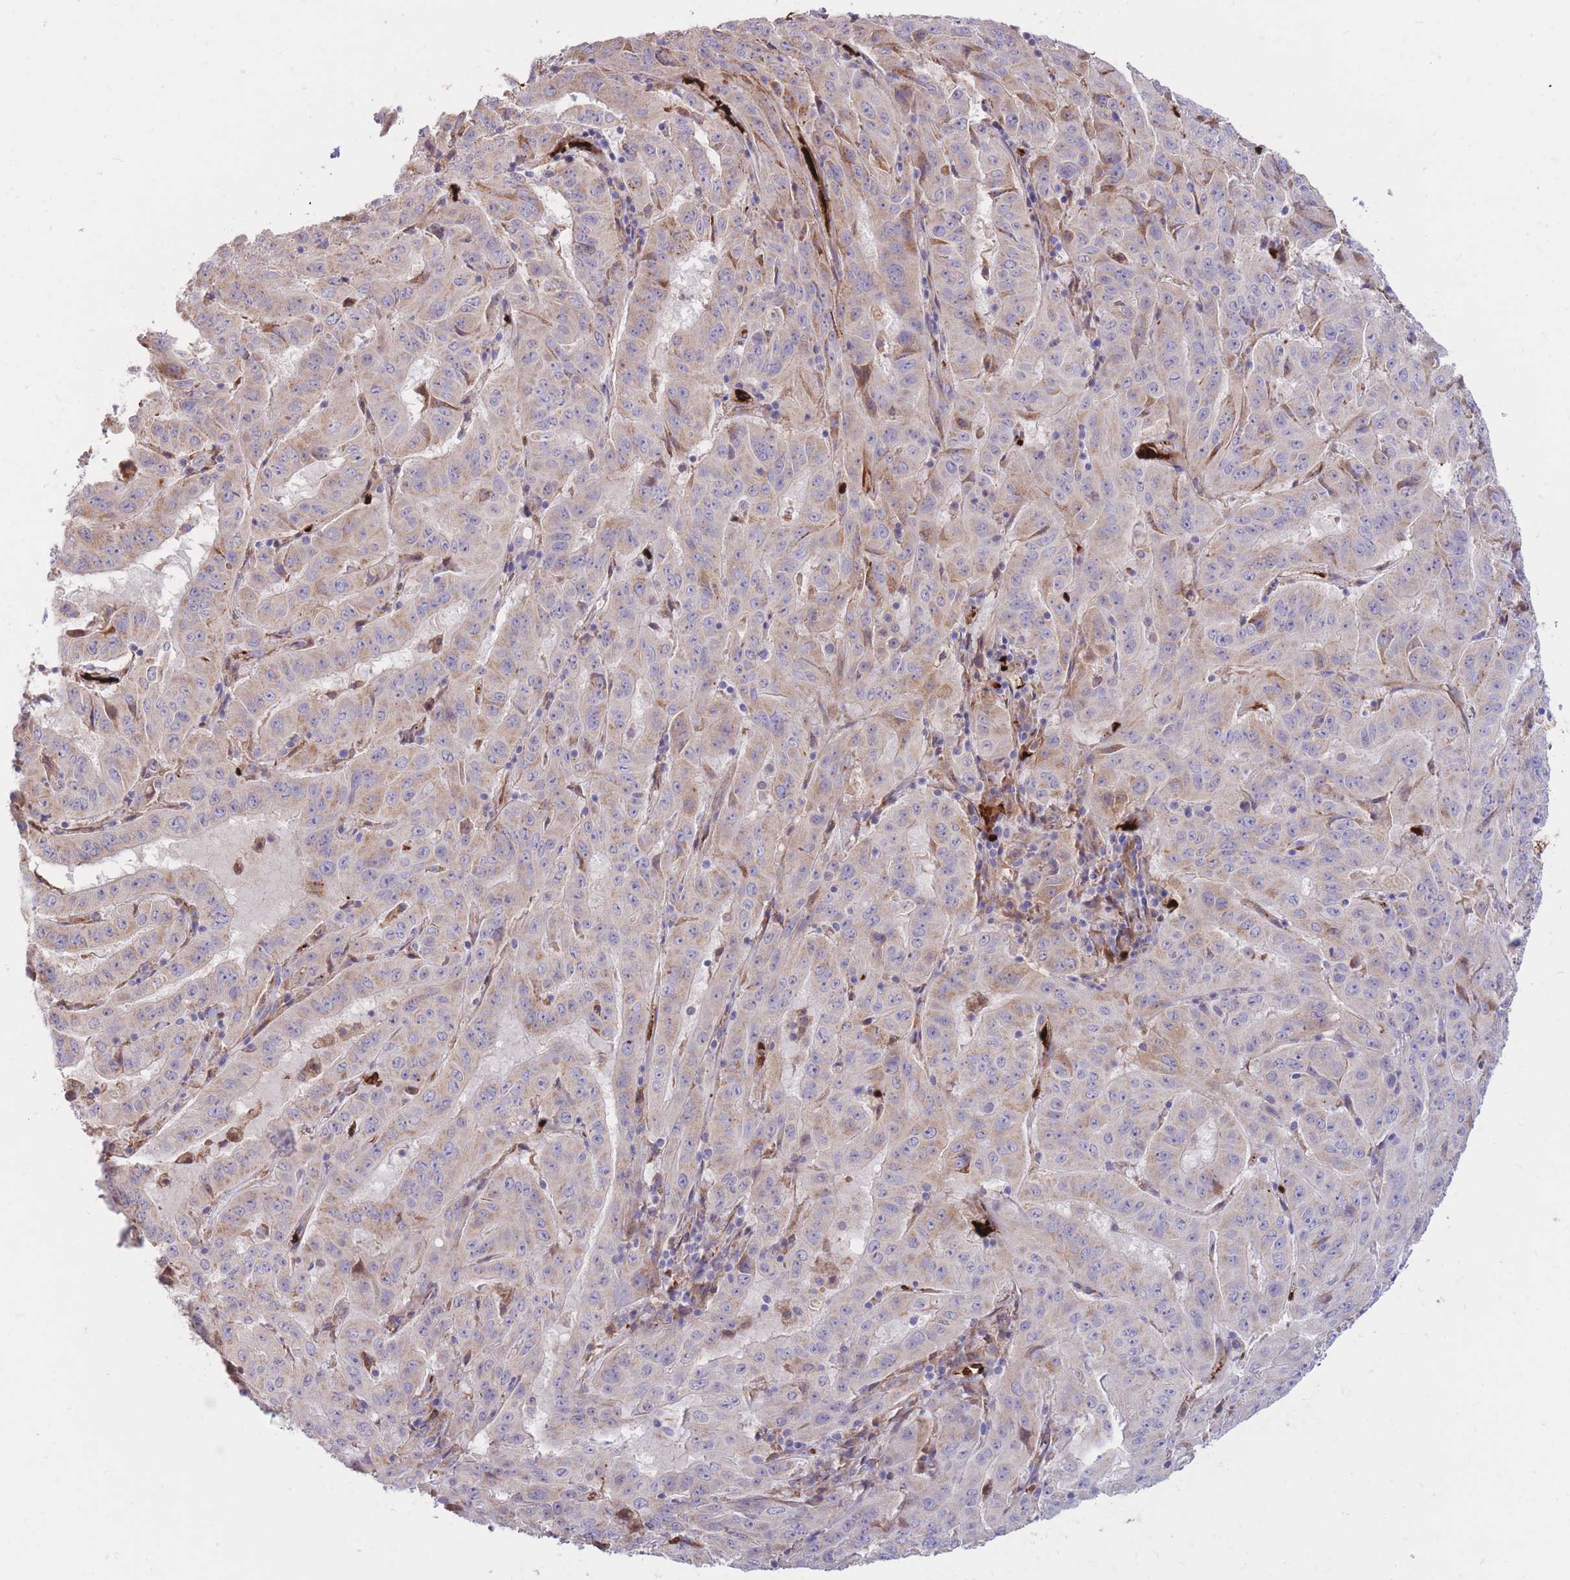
{"staining": {"intensity": "weak", "quantity": "25%-75%", "location": "cytoplasmic/membranous"}, "tissue": "pancreatic cancer", "cell_type": "Tumor cells", "image_type": "cancer", "snomed": [{"axis": "morphology", "description": "Adenocarcinoma, NOS"}, {"axis": "topography", "description": "Pancreas"}], "caption": "A brown stain highlights weak cytoplasmic/membranous staining of a protein in pancreatic cancer tumor cells.", "gene": "ATP10D", "patient": {"sex": "male", "age": 63}}